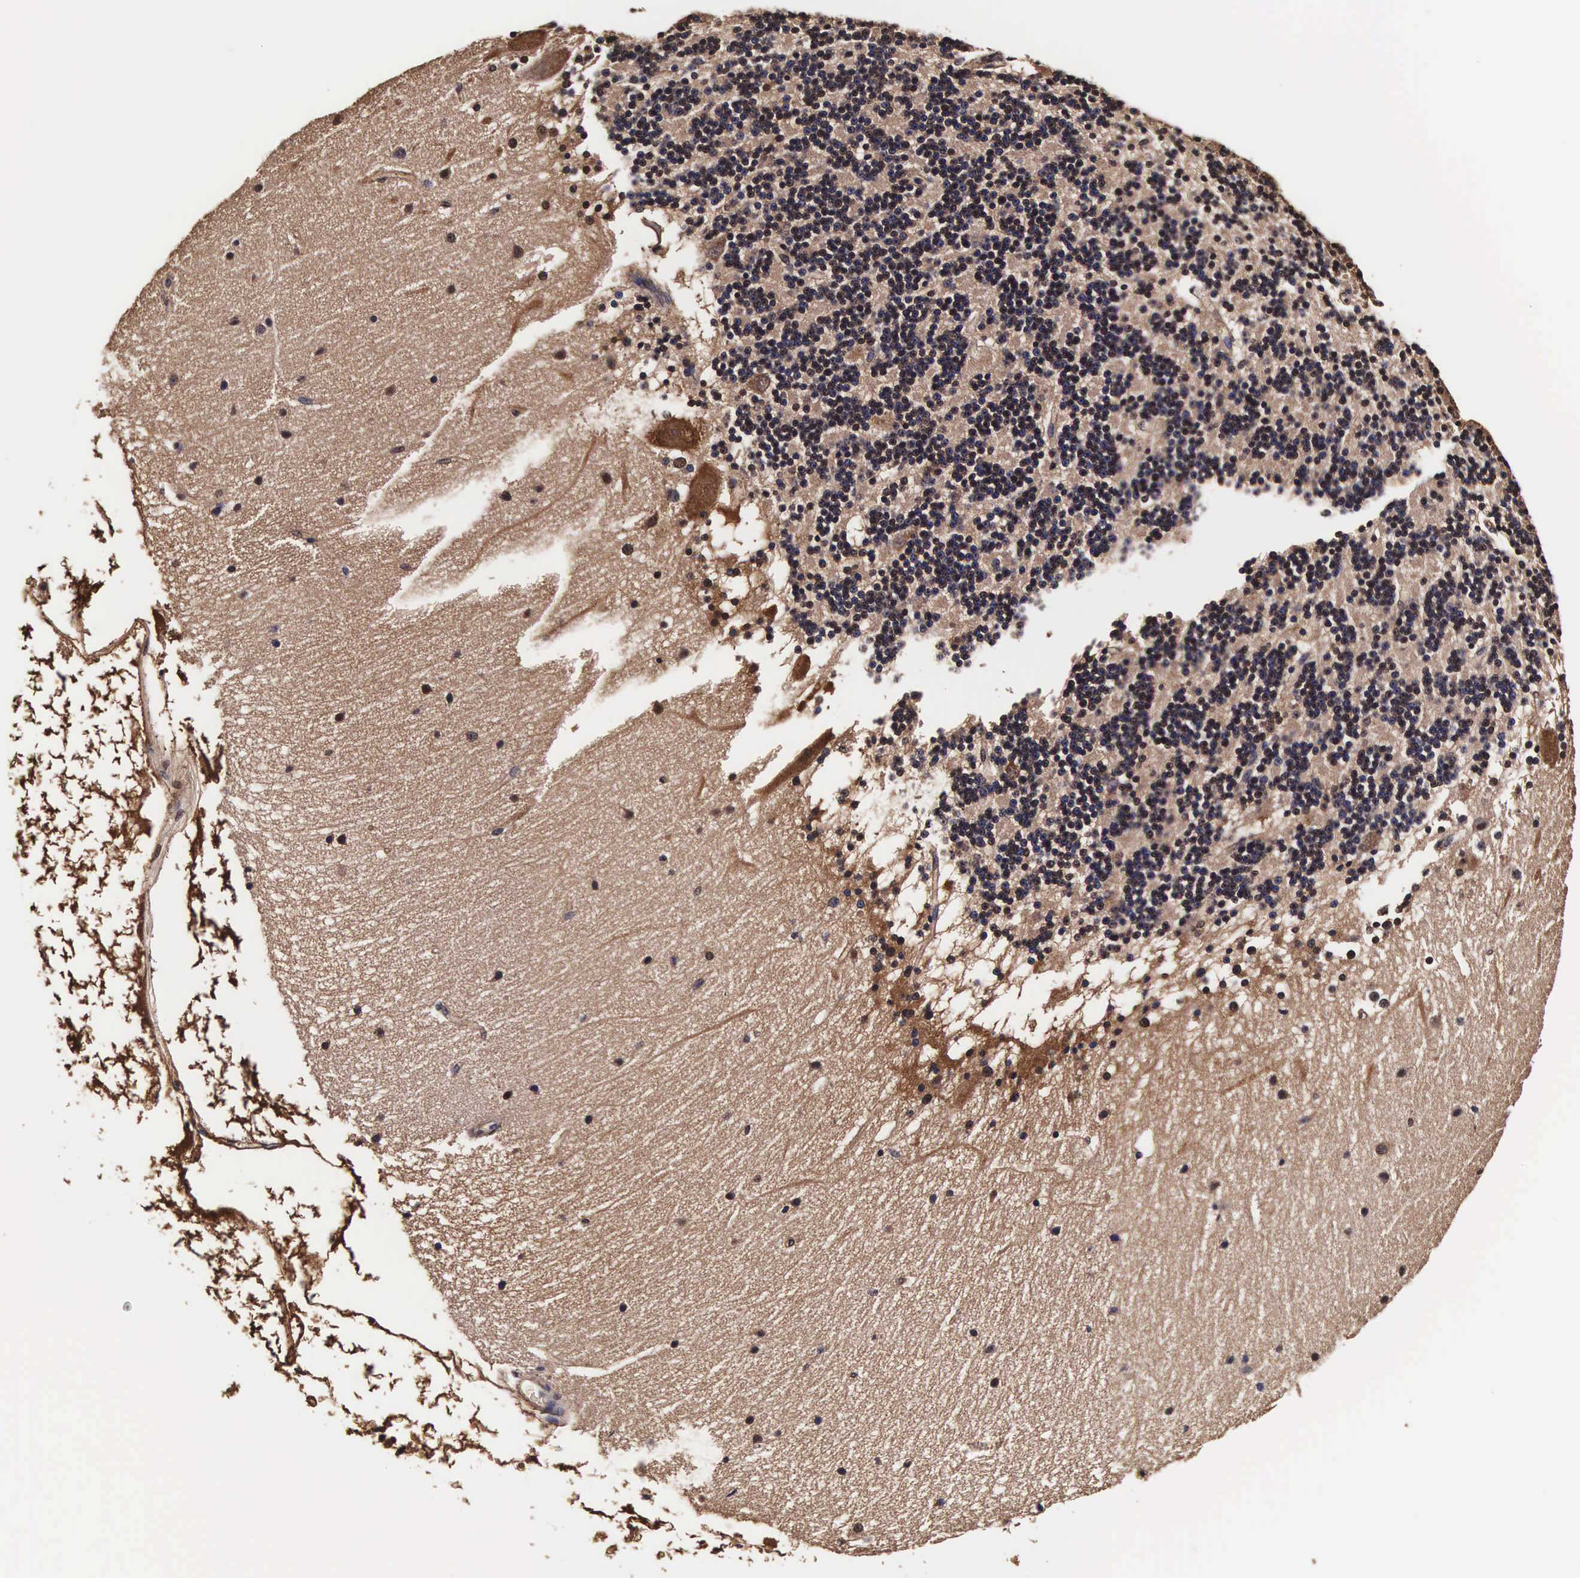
{"staining": {"intensity": "strong", "quantity": ">75%", "location": "cytoplasmic/membranous,nuclear"}, "tissue": "cerebellum", "cell_type": "Cells in granular layer", "image_type": "normal", "snomed": [{"axis": "morphology", "description": "Normal tissue, NOS"}, {"axis": "topography", "description": "Cerebellum"}], "caption": "Protein expression analysis of benign cerebellum exhibits strong cytoplasmic/membranous,nuclear expression in about >75% of cells in granular layer.", "gene": "TECPR2", "patient": {"sex": "female", "age": 54}}